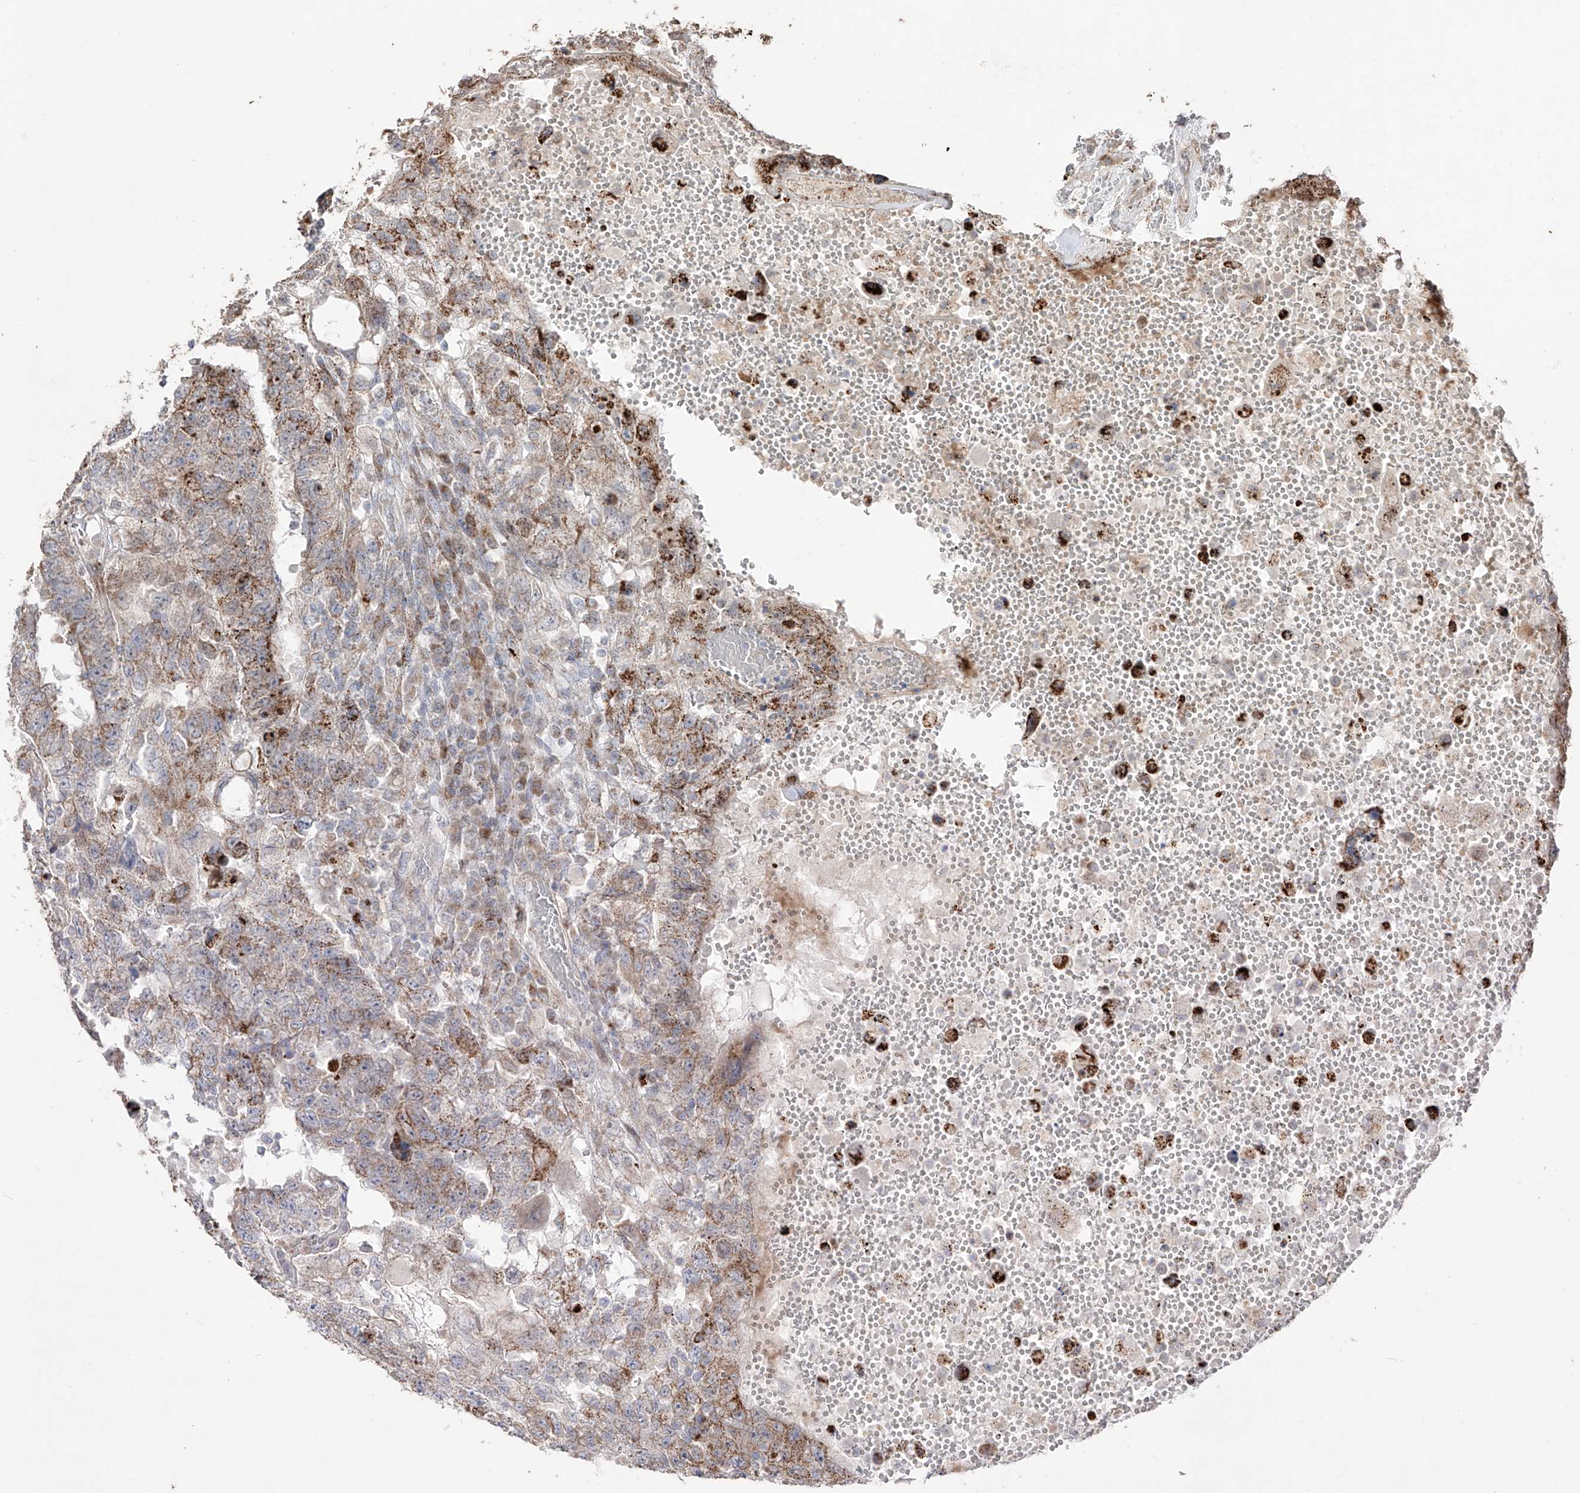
{"staining": {"intensity": "moderate", "quantity": "25%-75%", "location": "cytoplasmic/membranous"}, "tissue": "testis cancer", "cell_type": "Tumor cells", "image_type": "cancer", "snomed": [{"axis": "morphology", "description": "Carcinoma, Embryonal, NOS"}, {"axis": "topography", "description": "Testis"}], "caption": "Tumor cells show medium levels of moderate cytoplasmic/membranous positivity in about 25%-75% of cells in testis cancer.", "gene": "YKT6", "patient": {"sex": "male", "age": 26}}